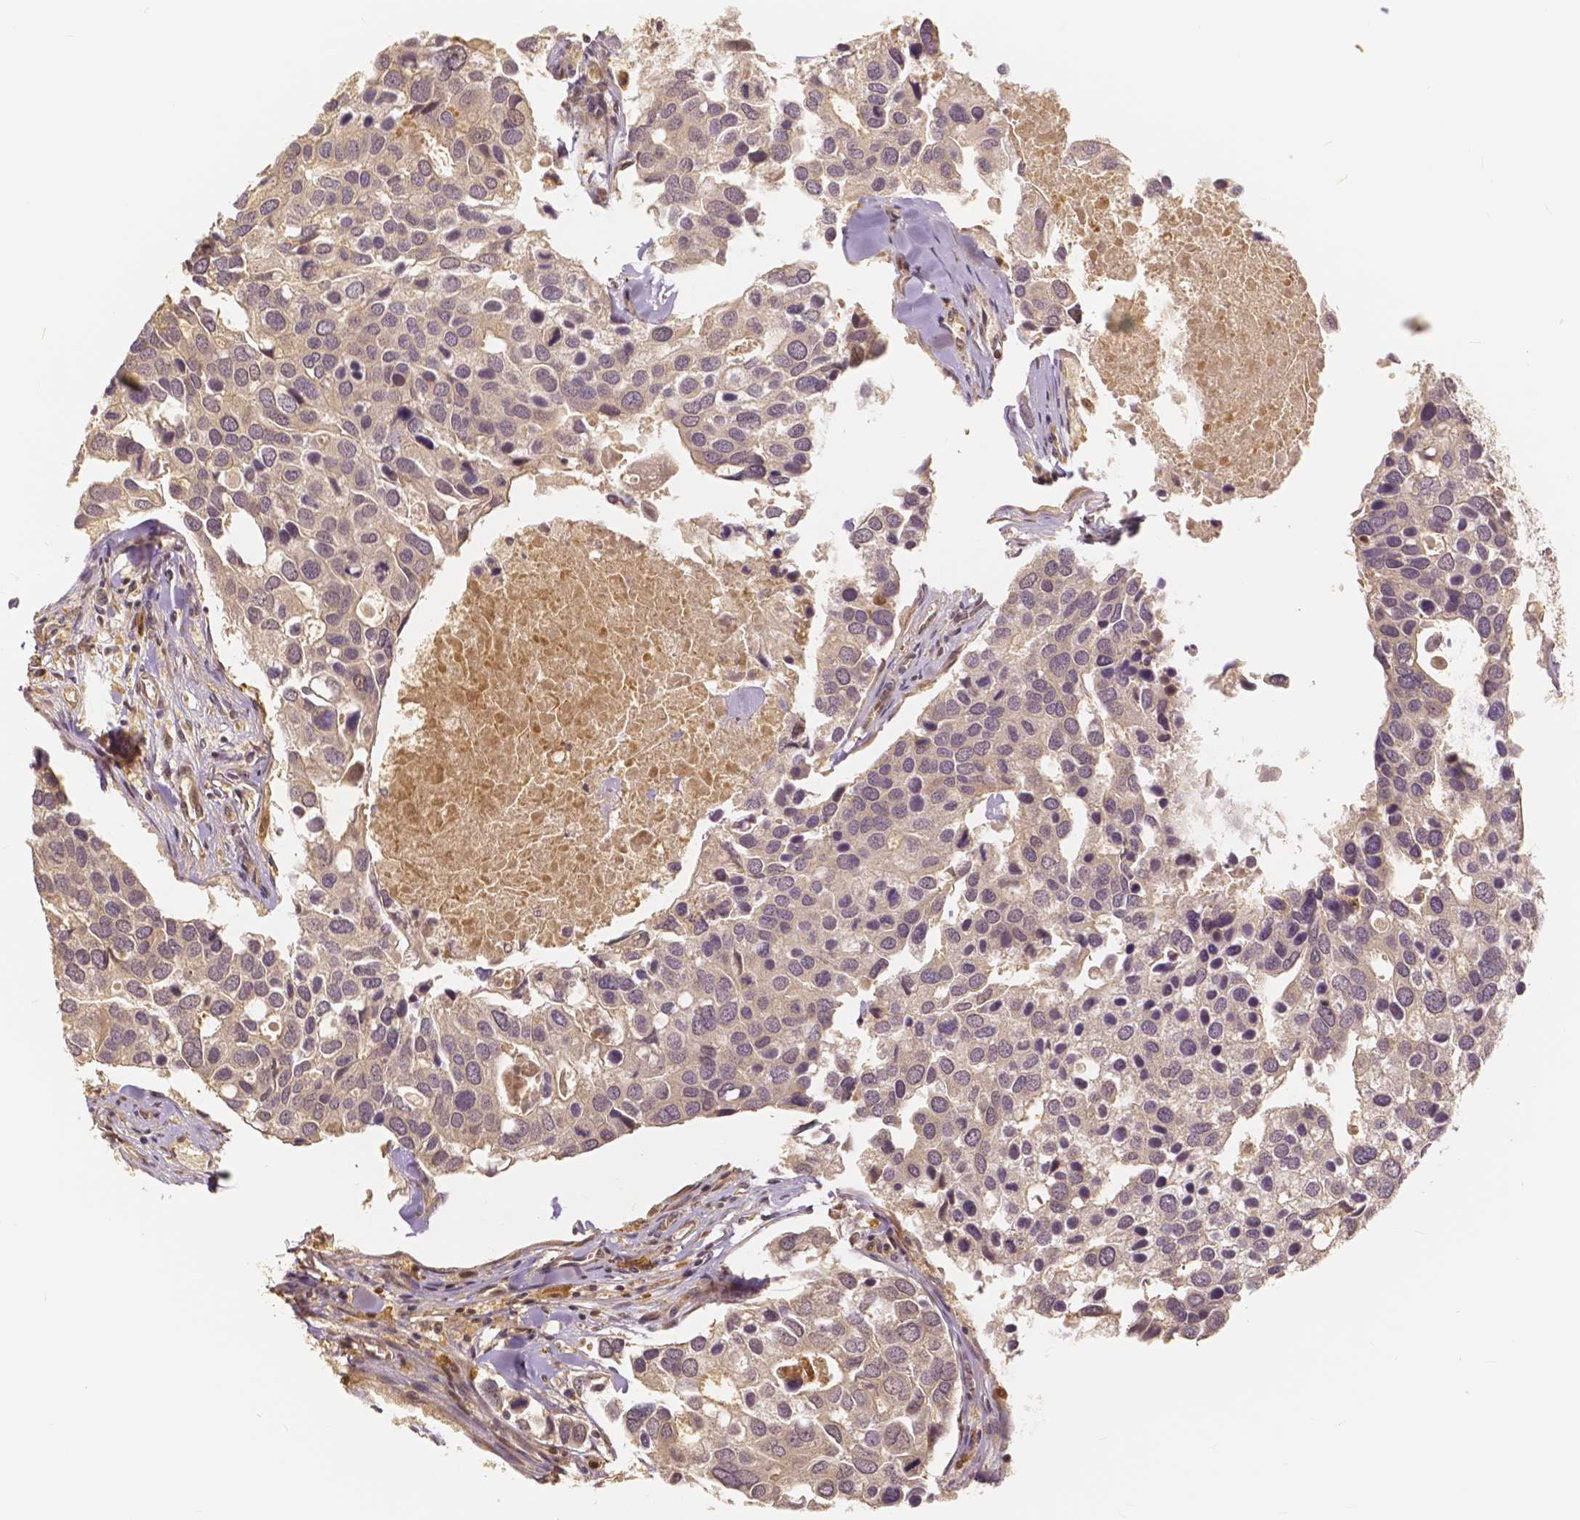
{"staining": {"intensity": "negative", "quantity": "none", "location": "none"}, "tissue": "breast cancer", "cell_type": "Tumor cells", "image_type": "cancer", "snomed": [{"axis": "morphology", "description": "Duct carcinoma"}, {"axis": "topography", "description": "Breast"}], "caption": "Tumor cells show no significant protein positivity in breast cancer. Brightfield microscopy of immunohistochemistry (IHC) stained with DAB (brown) and hematoxylin (blue), captured at high magnification.", "gene": "USP9X", "patient": {"sex": "female", "age": 83}}